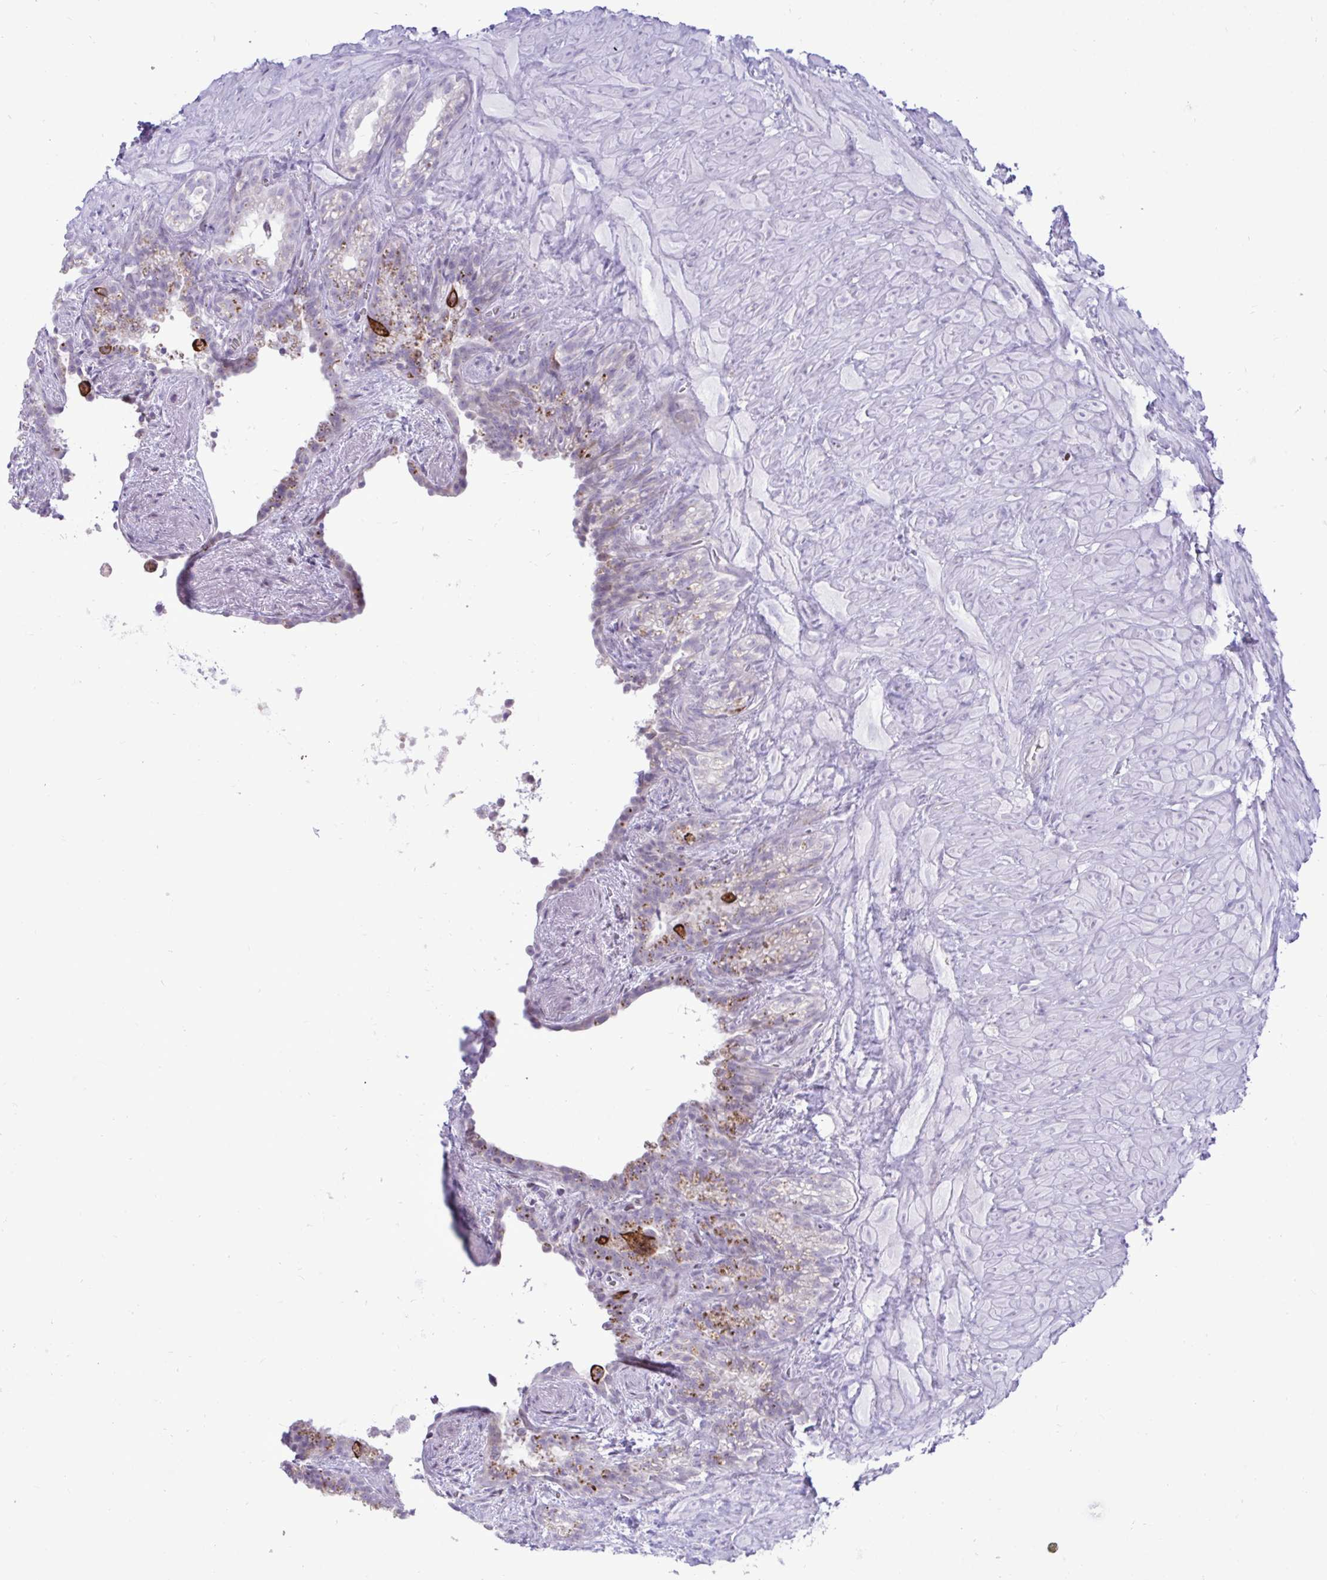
{"staining": {"intensity": "weak", "quantity": "<25%", "location": "cytoplasmic/membranous"}, "tissue": "seminal vesicle", "cell_type": "Glandular cells", "image_type": "normal", "snomed": [{"axis": "morphology", "description": "Normal tissue, NOS"}, {"axis": "topography", "description": "Seminal veicle"}], "caption": "High magnification brightfield microscopy of unremarkable seminal vesicle stained with DAB (brown) and counterstained with hematoxylin (blue): glandular cells show no significant expression.", "gene": "EPOP", "patient": {"sex": "male", "age": 76}}